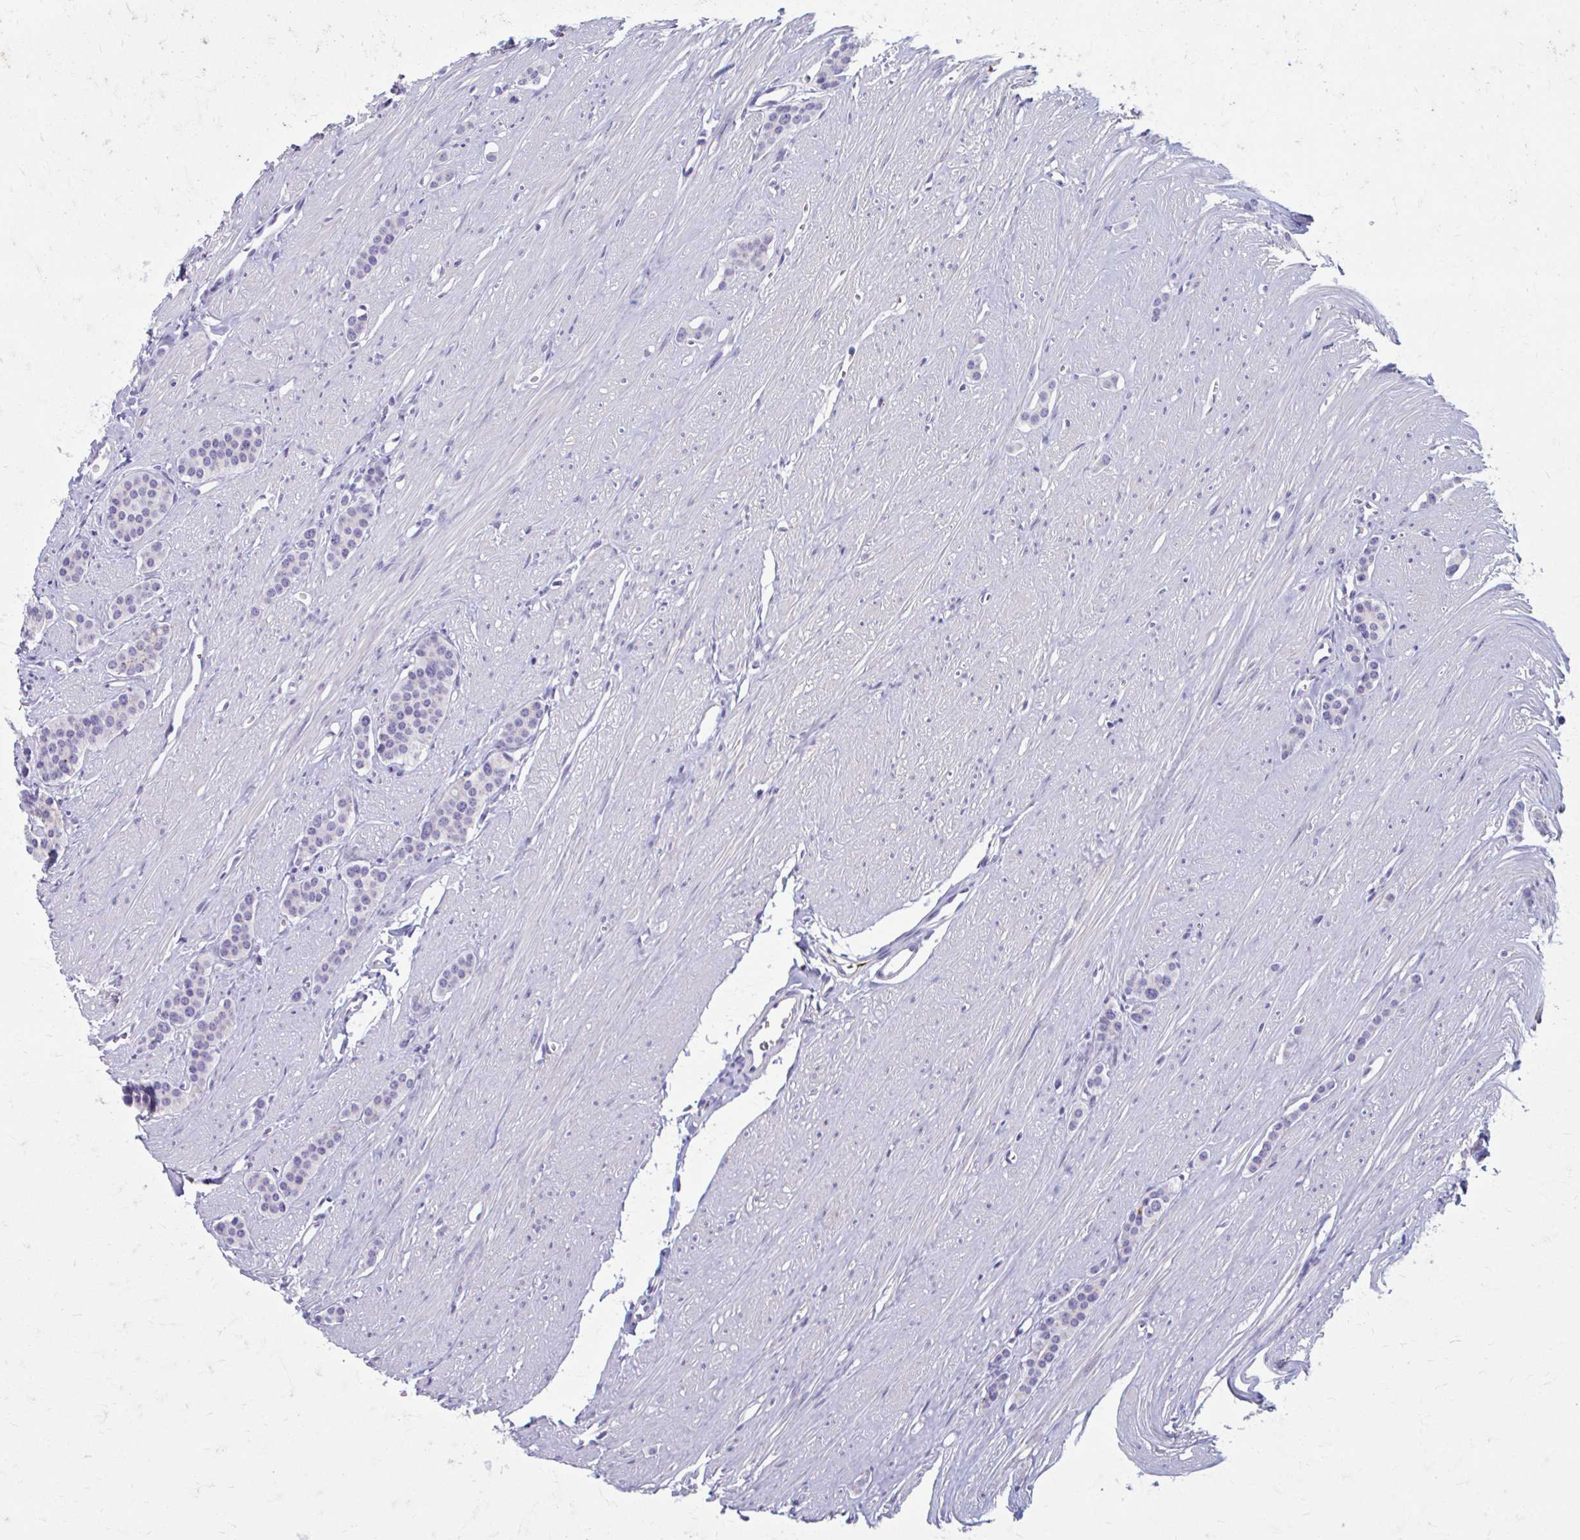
{"staining": {"intensity": "negative", "quantity": "none", "location": "none"}, "tissue": "carcinoid", "cell_type": "Tumor cells", "image_type": "cancer", "snomed": [{"axis": "morphology", "description": "Carcinoid, malignant, NOS"}, {"axis": "topography", "description": "Small intestine"}], "caption": "The immunohistochemistry micrograph has no significant staining in tumor cells of carcinoid tissue. The staining is performed using DAB brown chromogen with nuclei counter-stained in using hematoxylin.", "gene": "C12orf71", "patient": {"sex": "male", "age": 60}}